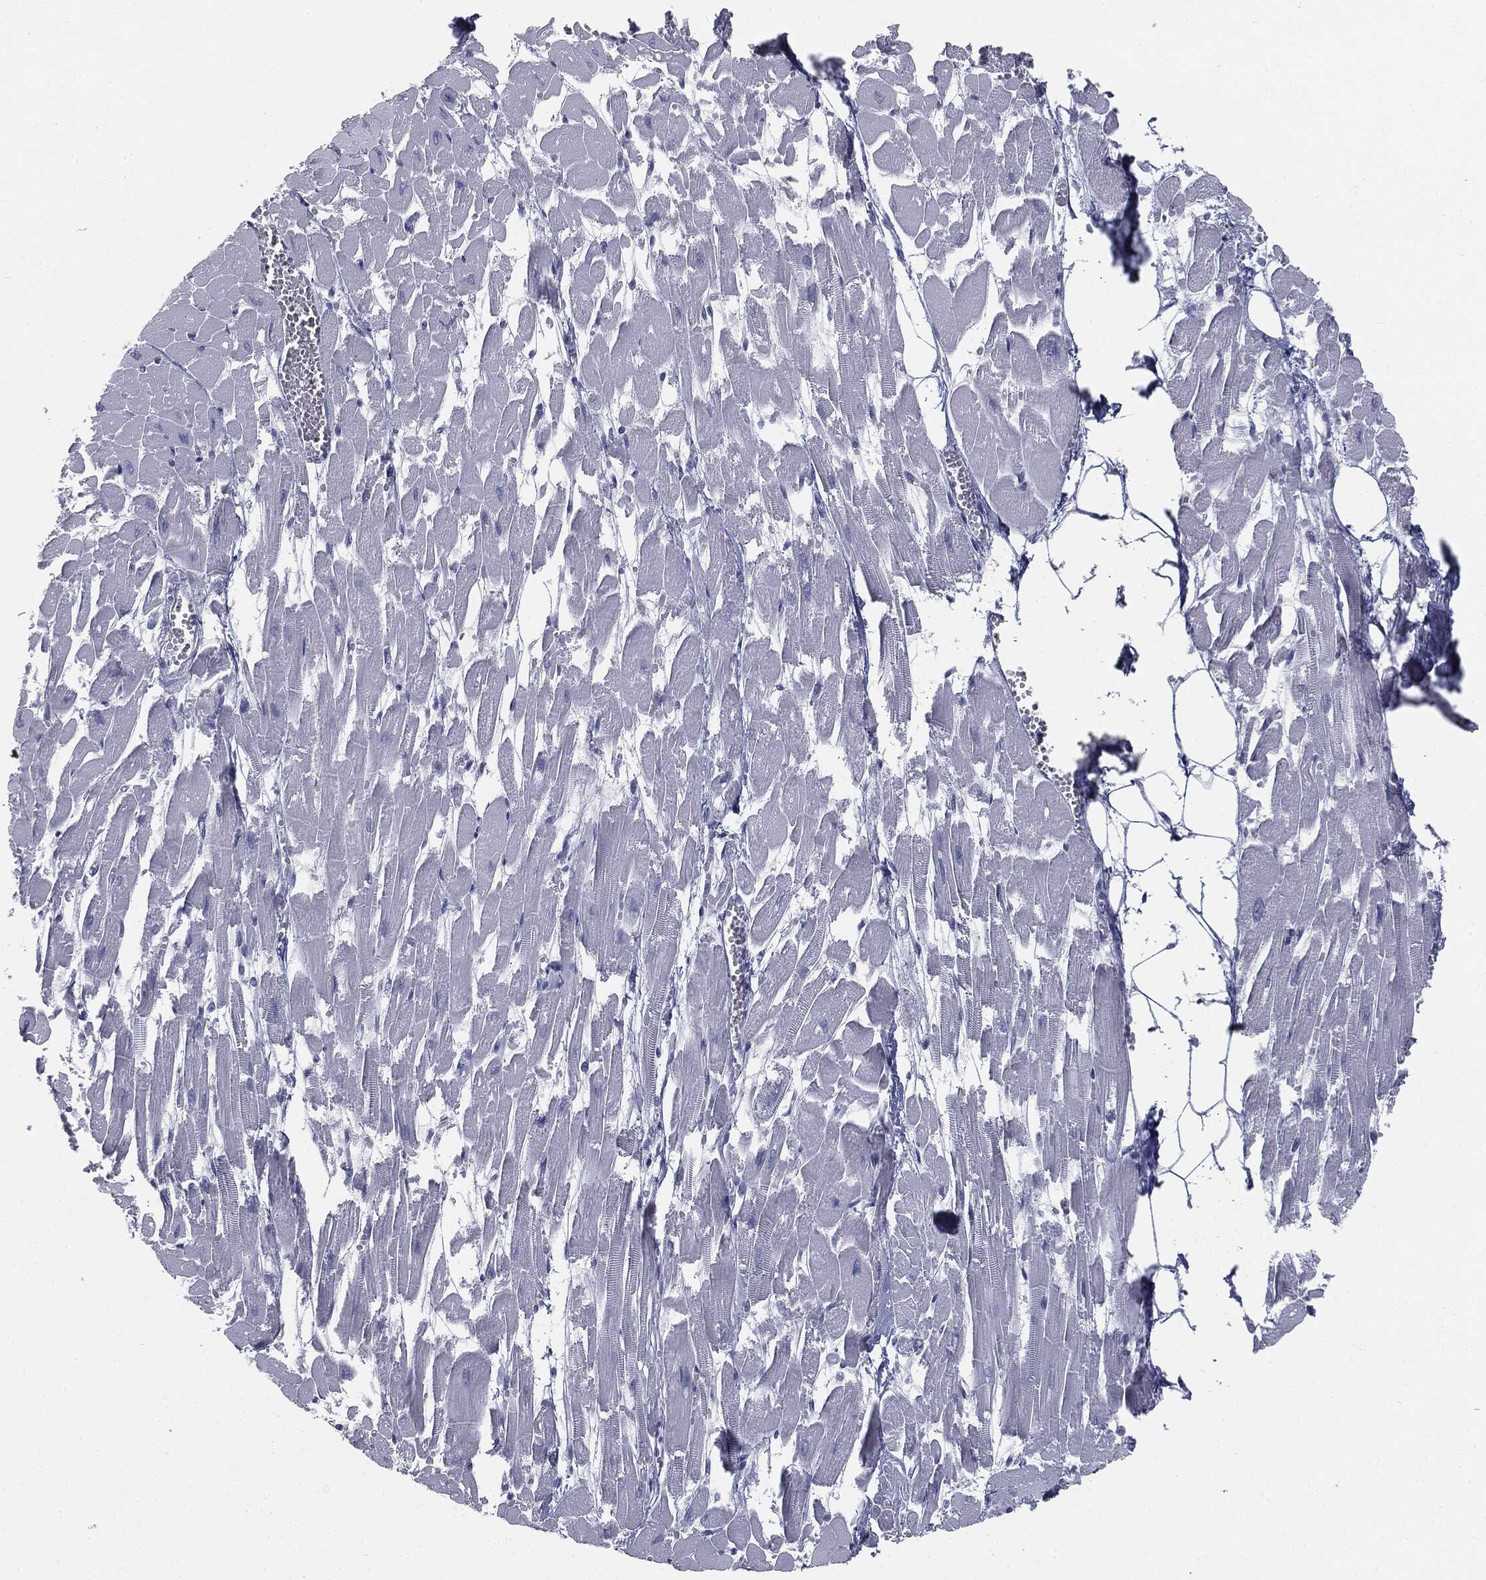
{"staining": {"intensity": "negative", "quantity": "none", "location": "none"}, "tissue": "heart muscle", "cell_type": "Cardiomyocytes", "image_type": "normal", "snomed": [{"axis": "morphology", "description": "Normal tissue, NOS"}, {"axis": "topography", "description": "Heart"}], "caption": "Heart muscle stained for a protein using immunohistochemistry displays no staining cardiomyocytes.", "gene": "TPO", "patient": {"sex": "female", "age": 52}}